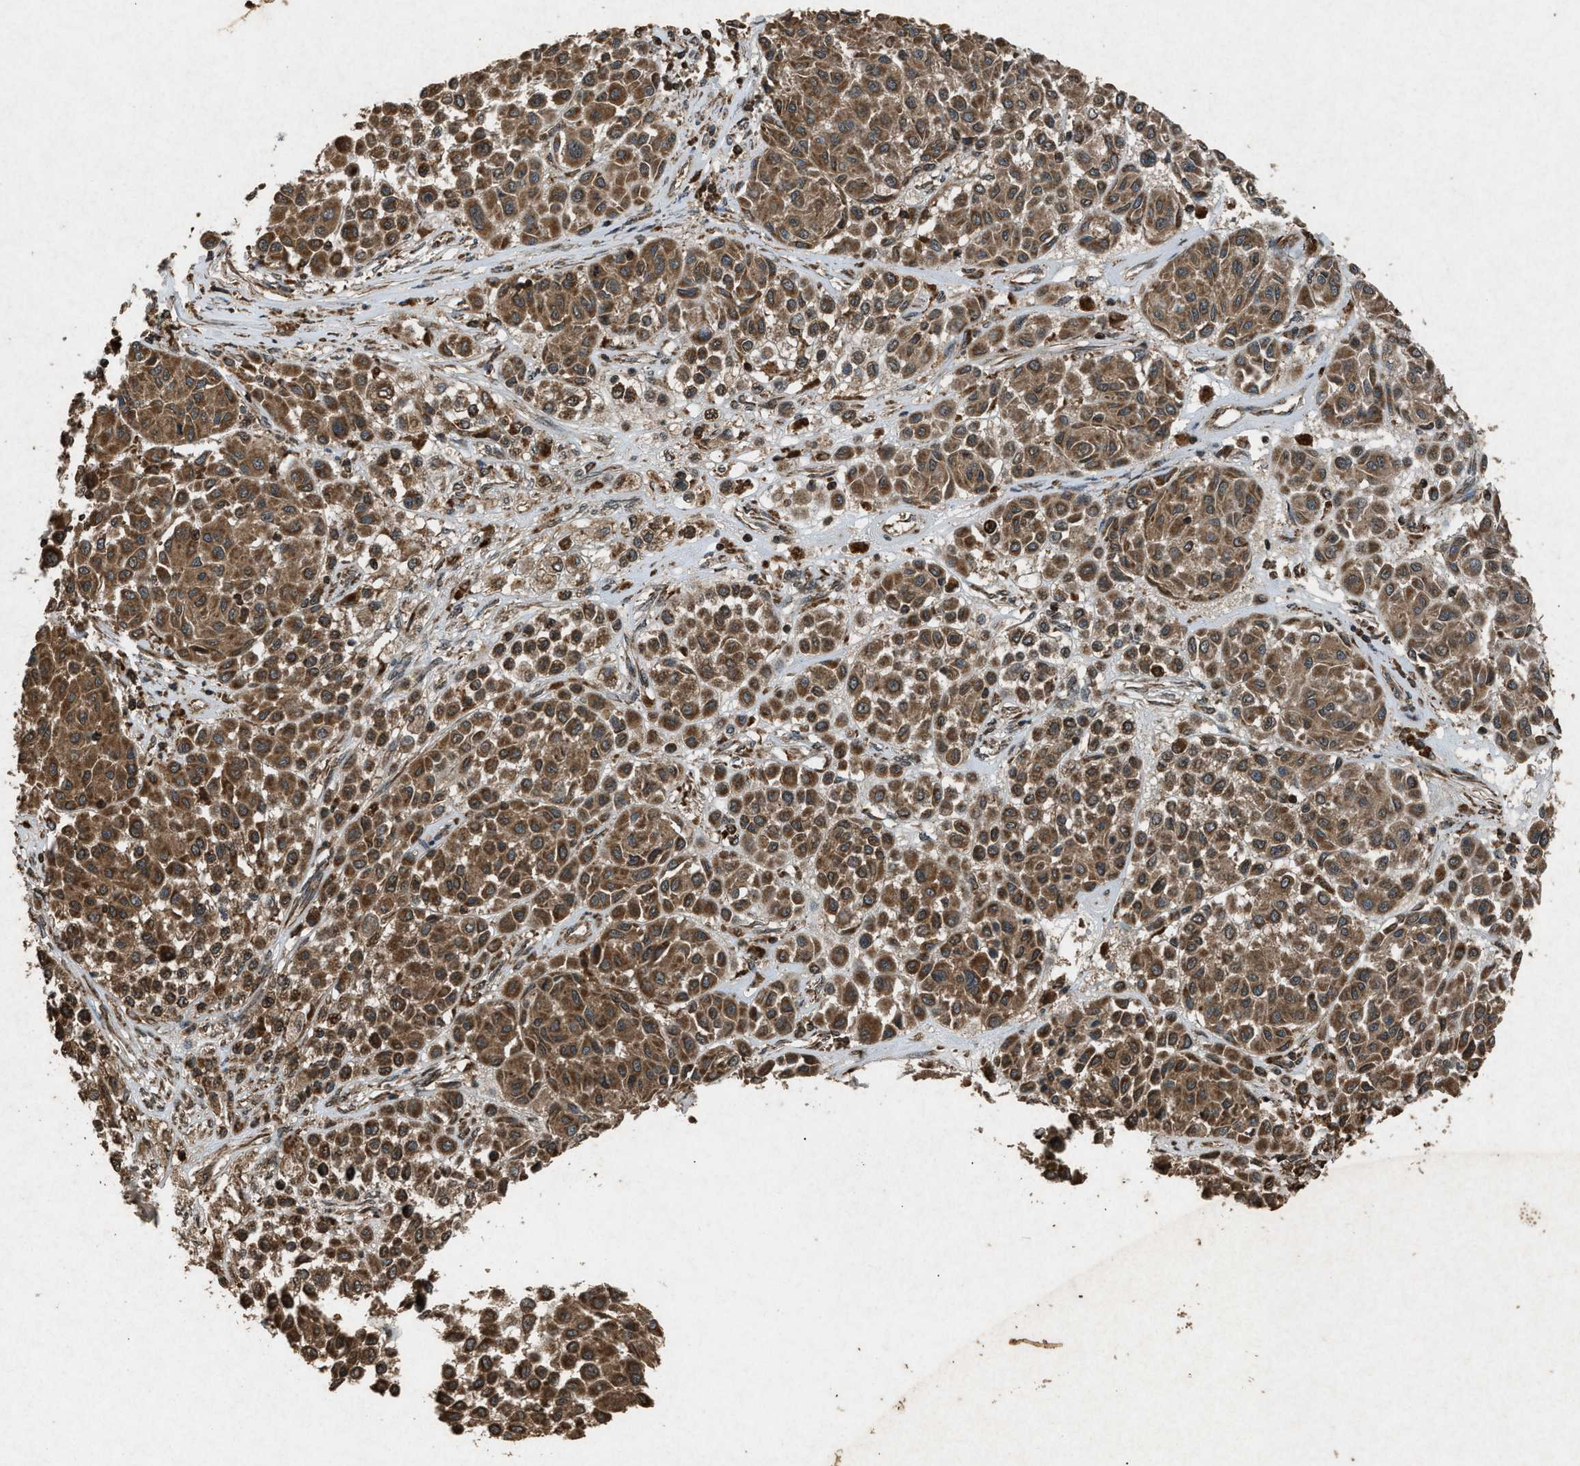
{"staining": {"intensity": "strong", "quantity": ">75%", "location": "cytoplasmic/membranous"}, "tissue": "melanoma", "cell_type": "Tumor cells", "image_type": "cancer", "snomed": [{"axis": "morphology", "description": "Malignant melanoma, Metastatic site"}, {"axis": "topography", "description": "Soft tissue"}], "caption": "An image of melanoma stained for a protein exhibits strong cytoplasmic/membranous brown staining in tumor cells. (IHC, brightfield microscopy, high magnification).", "gene": "OAS1", "patient": {"sex": "male", "age": 41}}